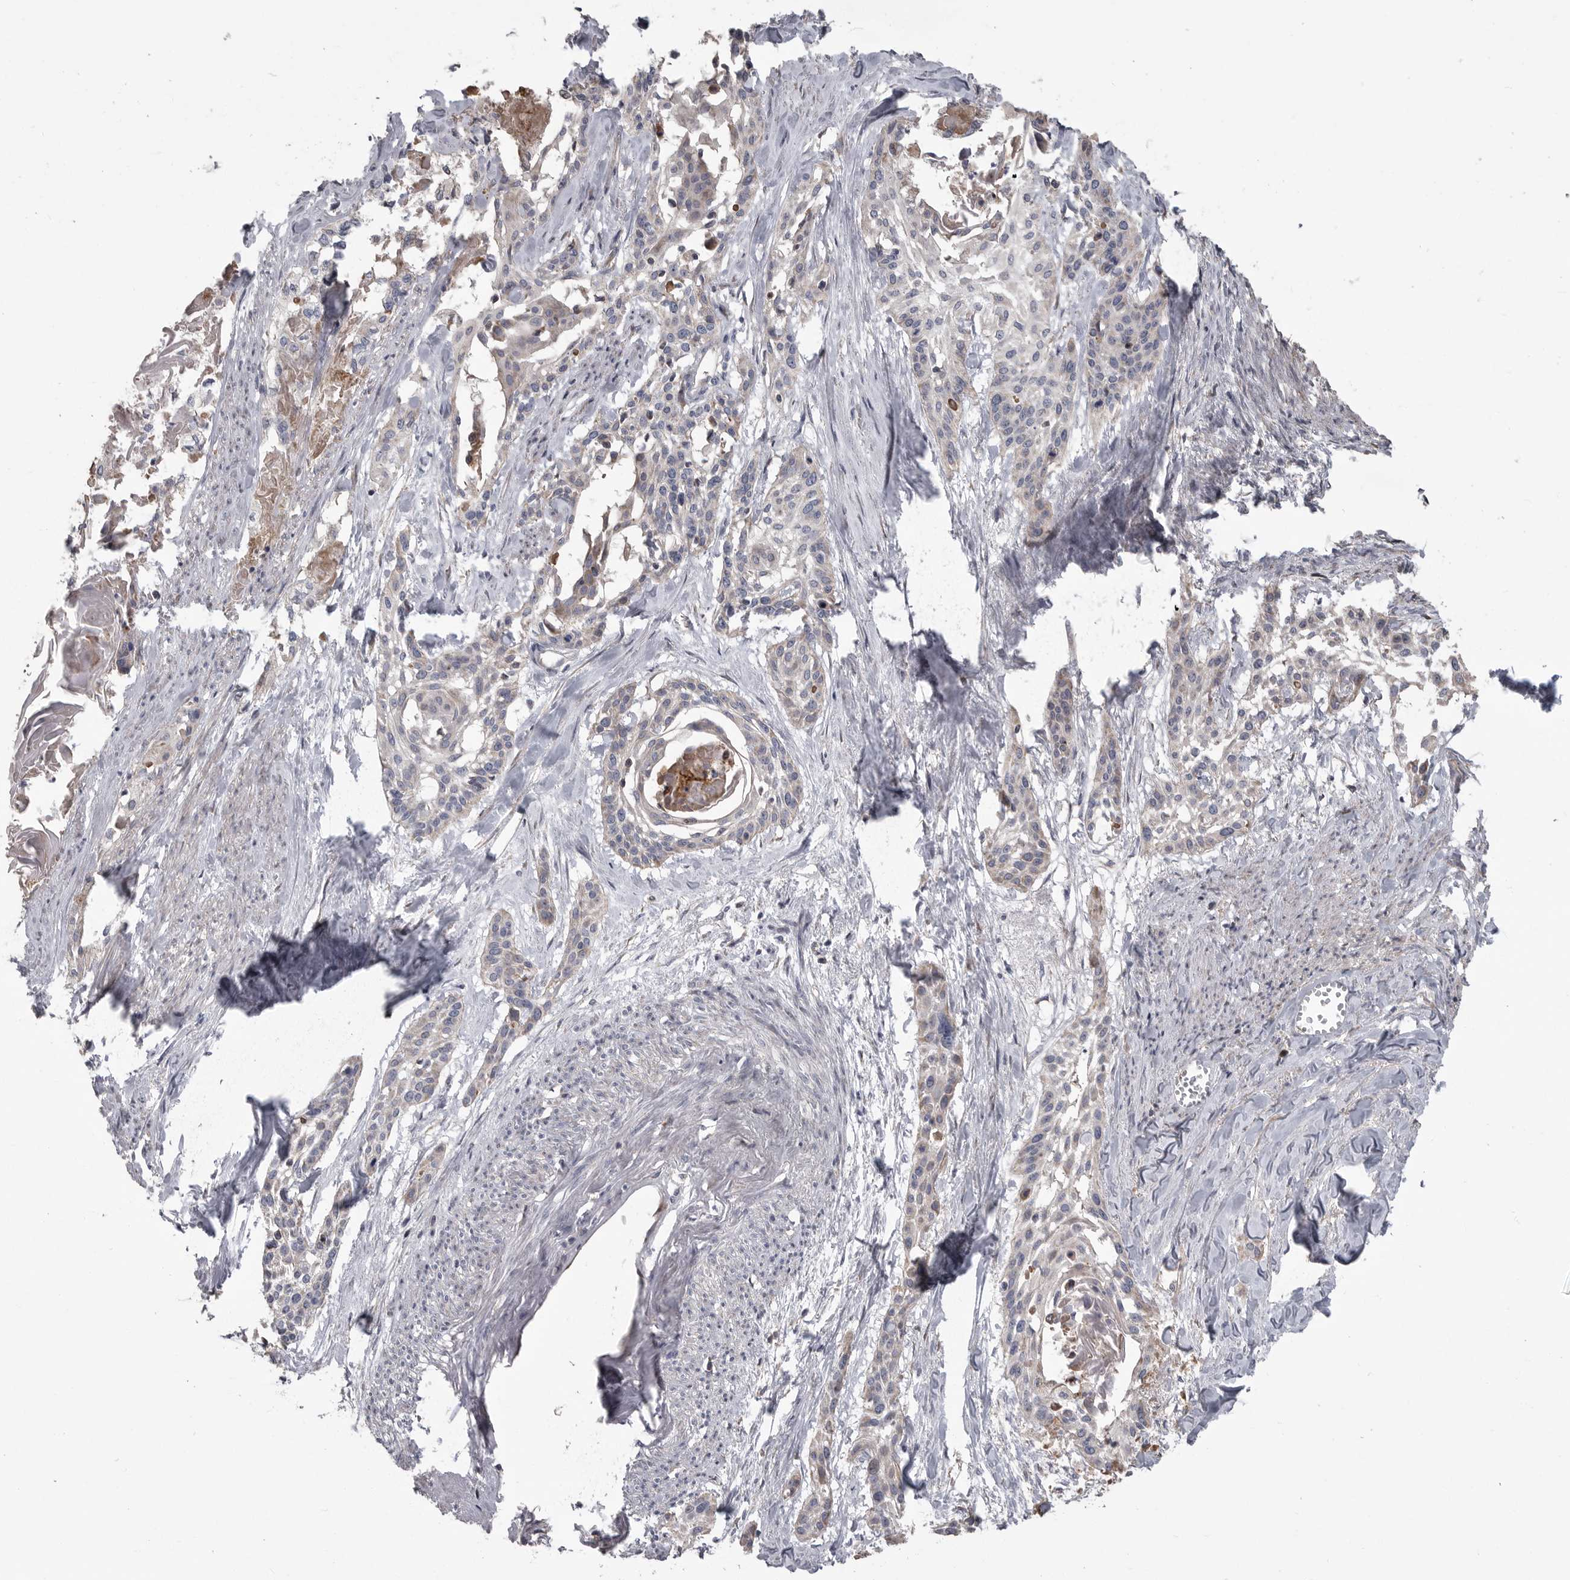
{"staining": {"intensity": "negative", "quantity": "none", "location": "none"}, "tissue": "cervical cancer", "cell_type": "Tumor cells", "image_type": "cancer", "snomed": [{"axis": "morphology", "description": "Squamous cell carcinoma, NOS"}, {"axis": "topography", "description": "Cervix"}], "caption": "Tumor cells show no significant protein positivity in cervical squamous cell carcinoma.", "gene": "CRP", "patient": {"sex": "female", "age": 57}}